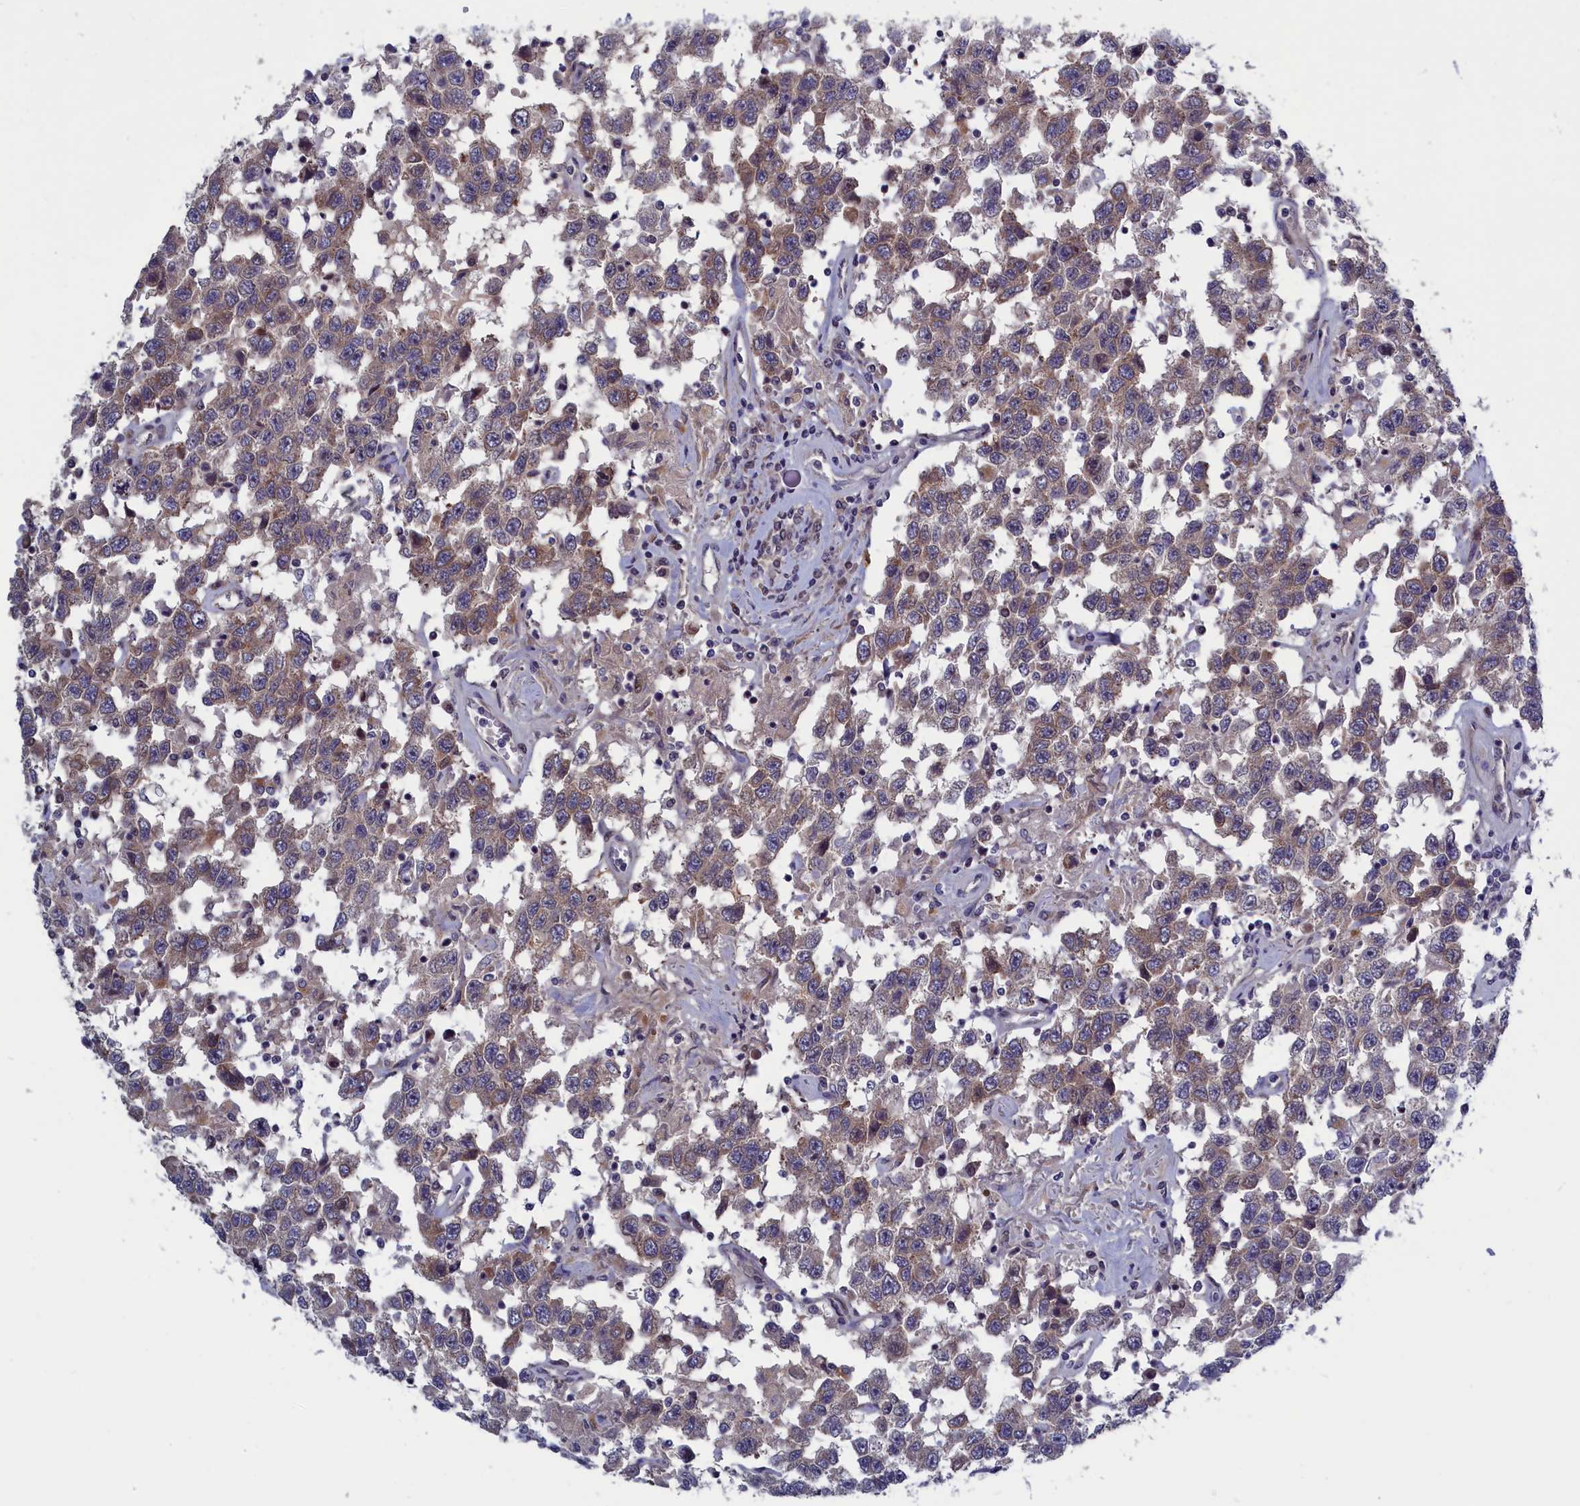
{"staining": {"intensity": "weak", "quantity": "25%-75%", "location": "cytoplasmic/membranous"}, "tissue": "testis cancer", "cell_type": "Tumor cells", "image_type": "cancer", "snomed": [{"axis": "morphology", "description": "Seminoma, NOS"}, {"axis": "topography", "description": "Testis"}], "caption": "A micrograph showing weak cytoplasmic/membranous expression in approximately 25%-75% of tumor cells in testis cancer, as visualized by brown immunohistochemical staining.", "gene": "LSG1", "patient": {"sex": "male", "age": 41}}